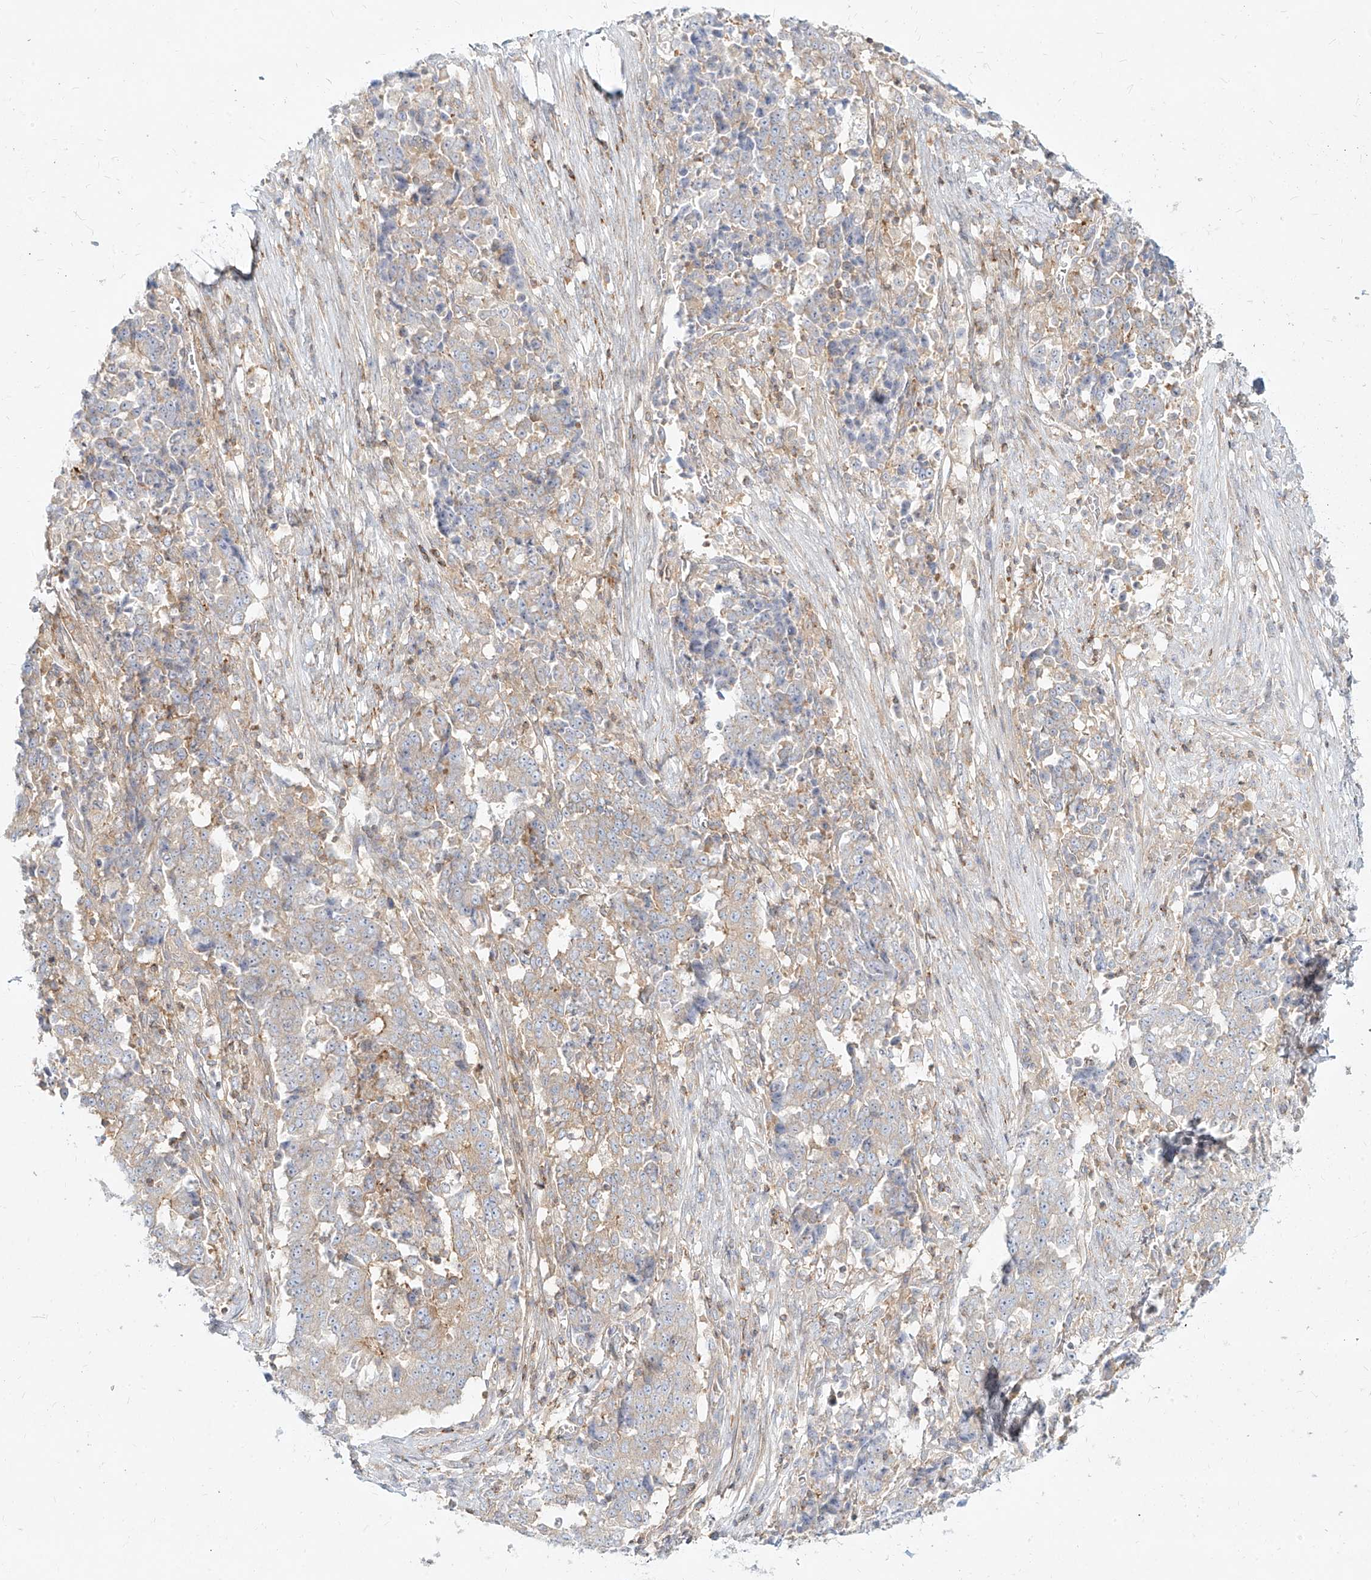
{"staining": {"intensity": "weak", "quantity": "<25%", "location": "cytoplasmic/membranous"}, "tissue": "stomach cancer", "cell_type": "Tumor cells", "image_type": "cancer", "snomed": [{"axis": "morphology", "description": "Adenocarcinoma, NOS"}, {"axis": "topography", "description": "Stomach"}], "caption": "An image of human stomach cancer is negative for staining in tumor cells.", "gene": "SLC2A12", "patient": {"sex": "male", "age": 59}}